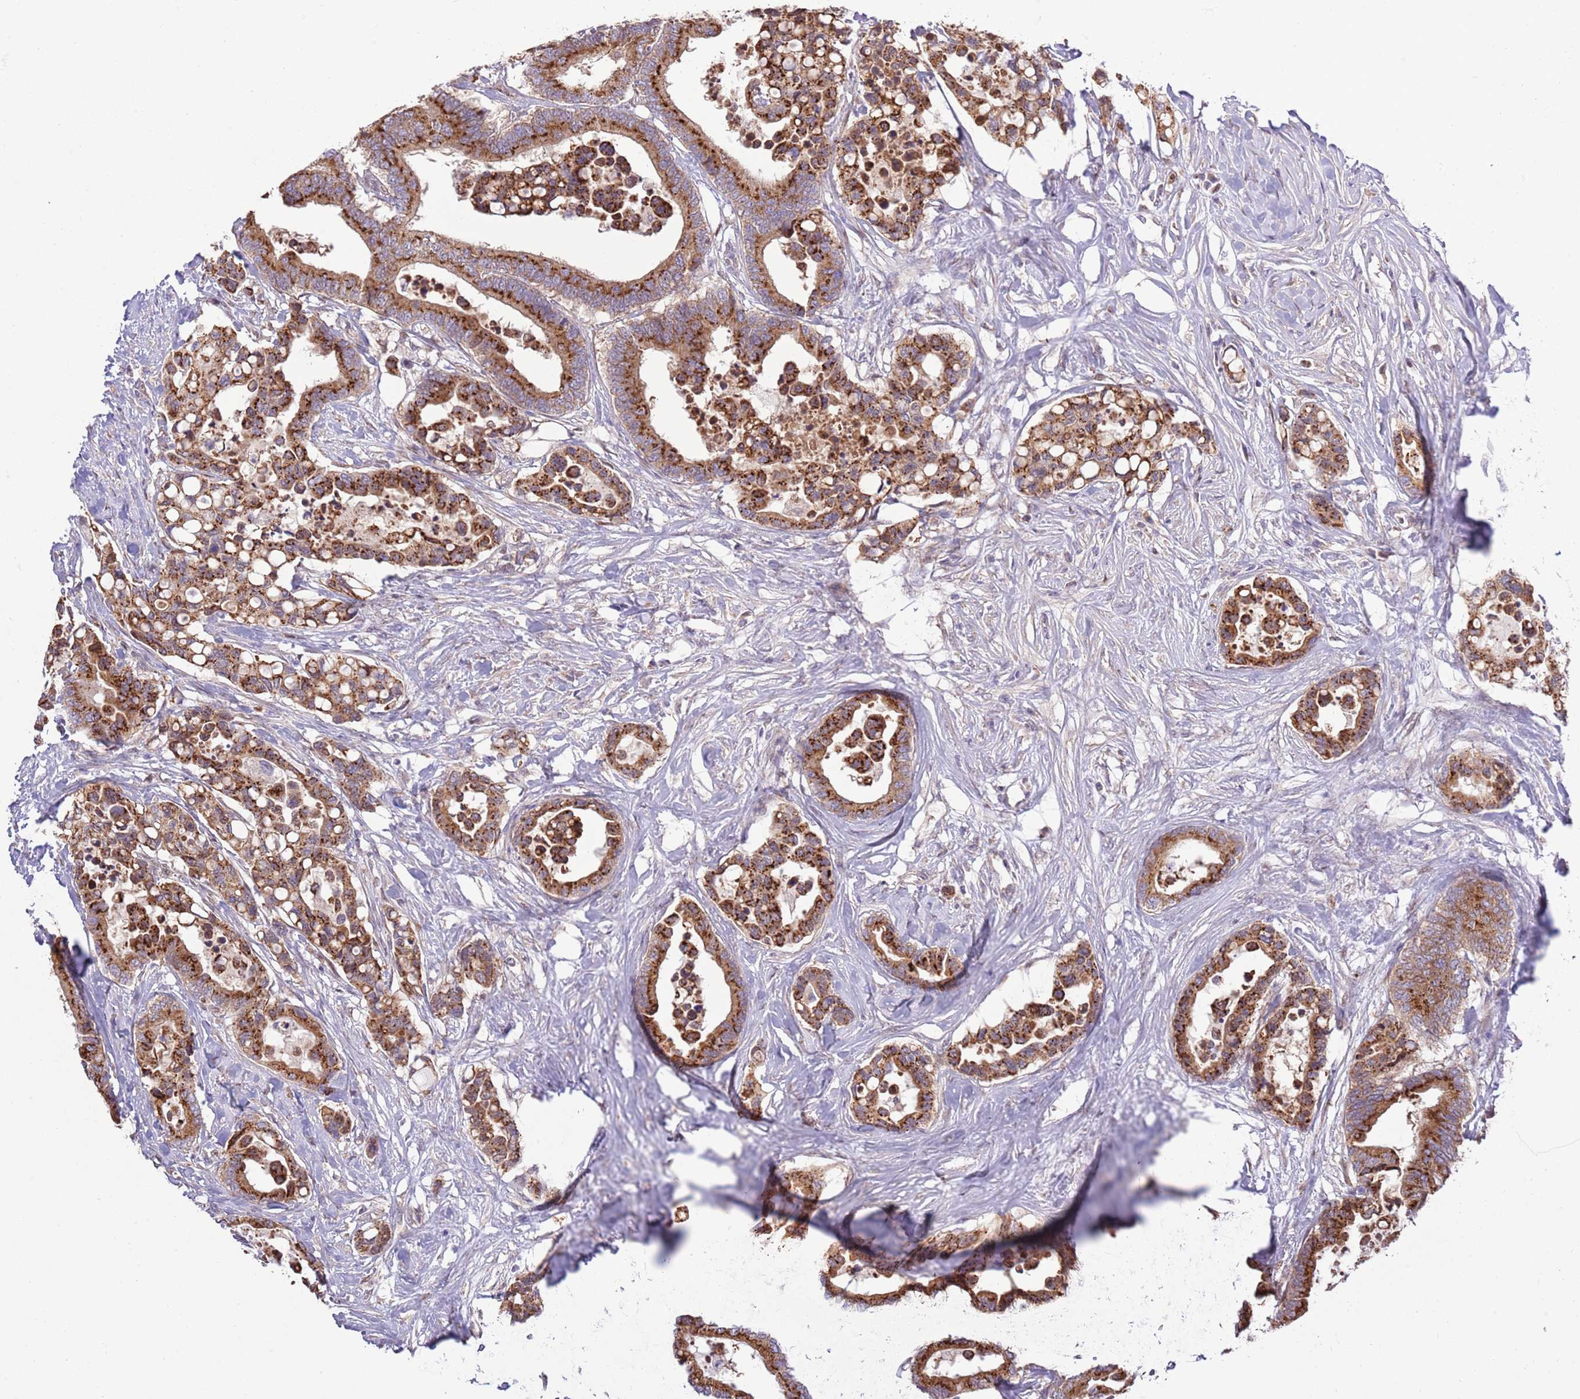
{"staining": {"intensity": "strong", "quantity": ">75%", "location": "cytoplasmic/membranous"}, "tissue": "colorectal cancer", "cell_type": "Tumor cells", "image_type": "cancer", "snomed": [{"axis": "morphology", "description": "Normal tissue, NOS"}, {"axis": "morphology", "description": "Adenocarcinoma, NOS"}, {"axis": "topography", "description": "Colon"}], "caption": "Tumor cells show strong cytoplasmic/membranous positivity in approximately >75% of cells in colorectal adenocarcinoma.", "gene": "ARL2BP", "patient": {"sex": "male", "age": 82}}